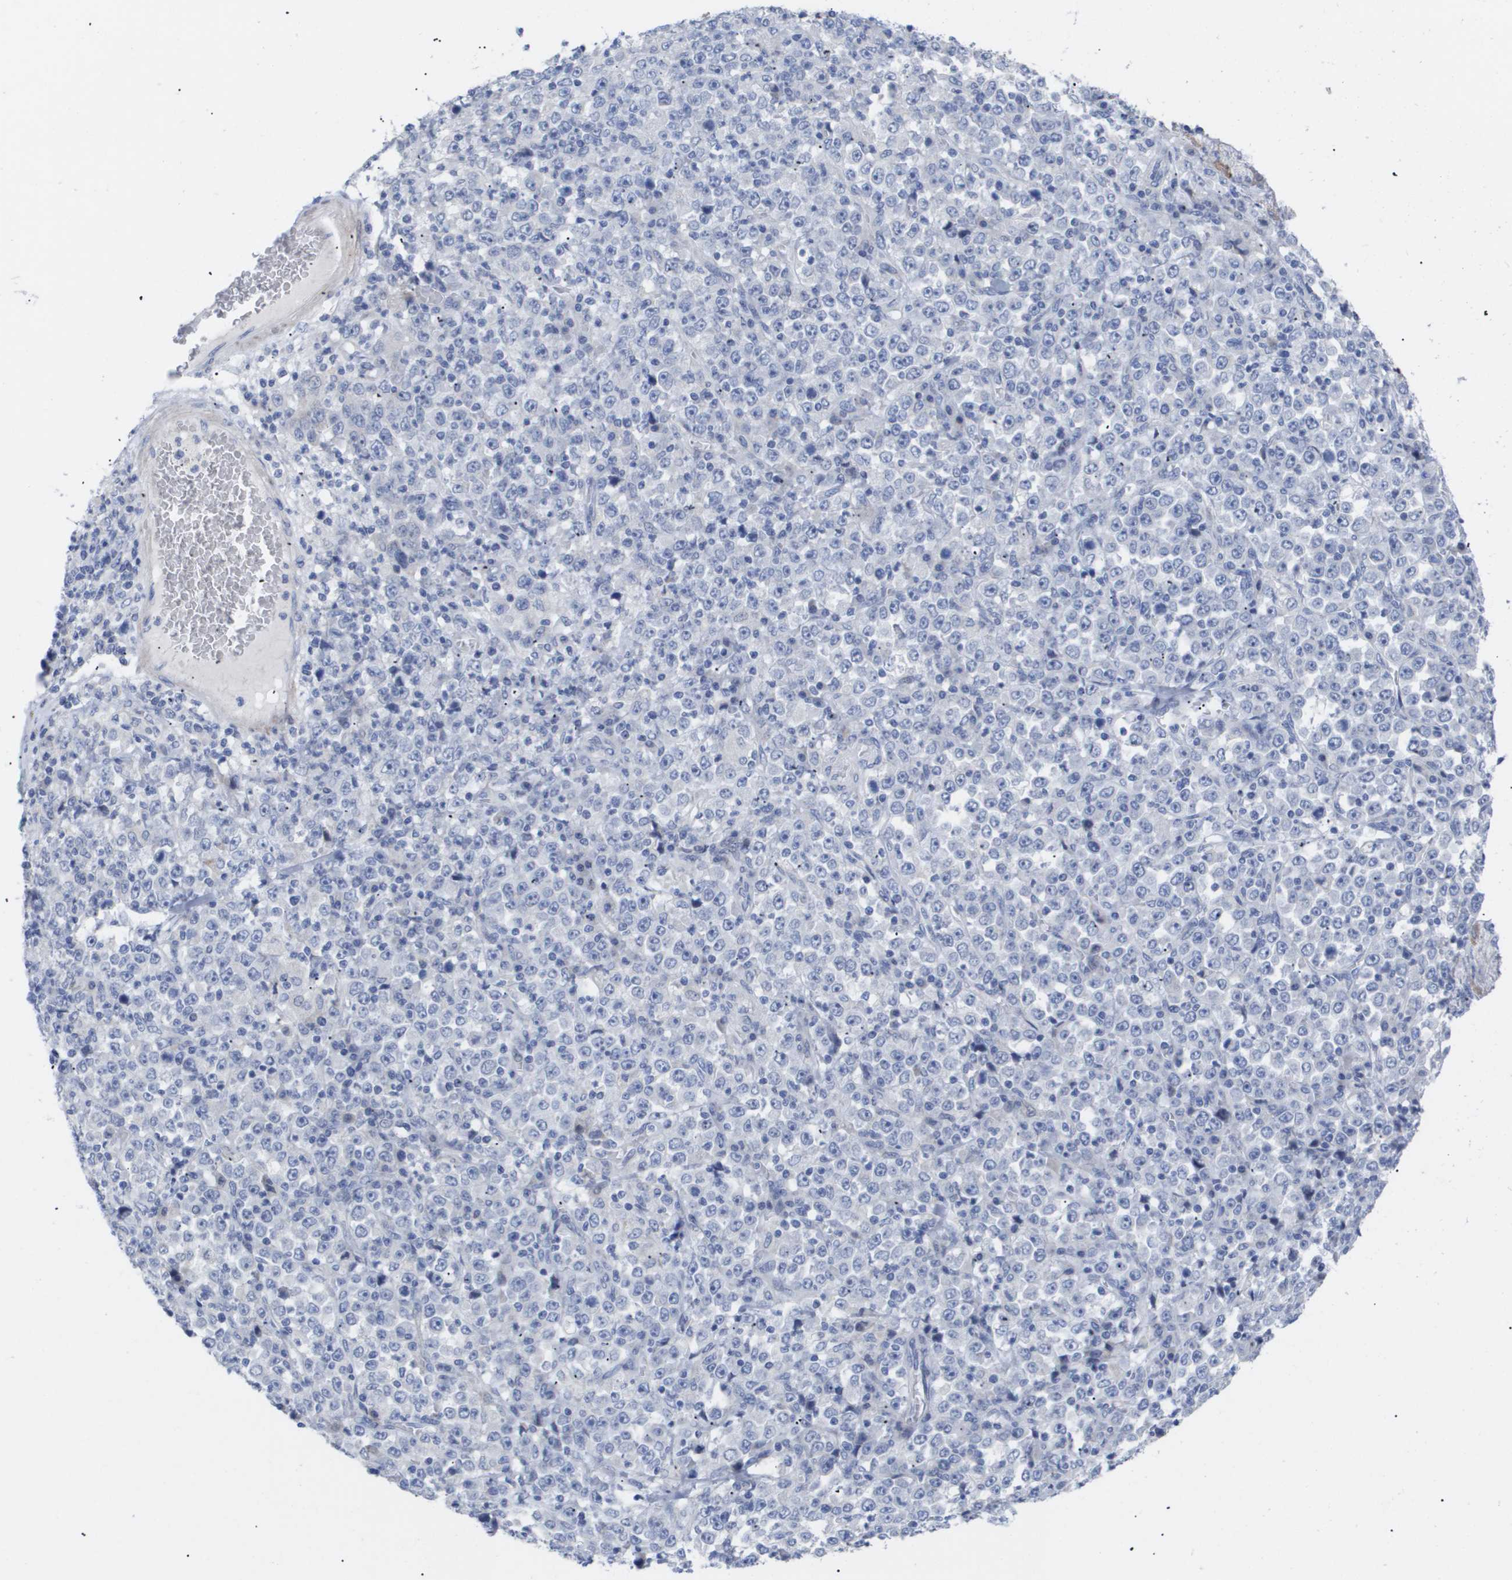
{"staining": {"intensity": "negative", "quantity": "none", "location": "none"}, "tissue": "stomach cancer", "cell_type": "Tumor cells", "image_type": "cancer", "snomed": [{"axis": "morphology", "description": "Normal tissue, NOS"}, {"axis": "morphology", "description": "Adenocarcinoma, NOS"}, {"axis": "topography", "description": "Stomach, upper"}, {"axis": "topography", "description": "Stomach"}], "caption": "Tumor cells are negative for protein expression in human stomach adenocarcinoma. Nuclei are stained in blue.", "gene": "CAV3", "patient": {"sex": "male", "age": 59}}